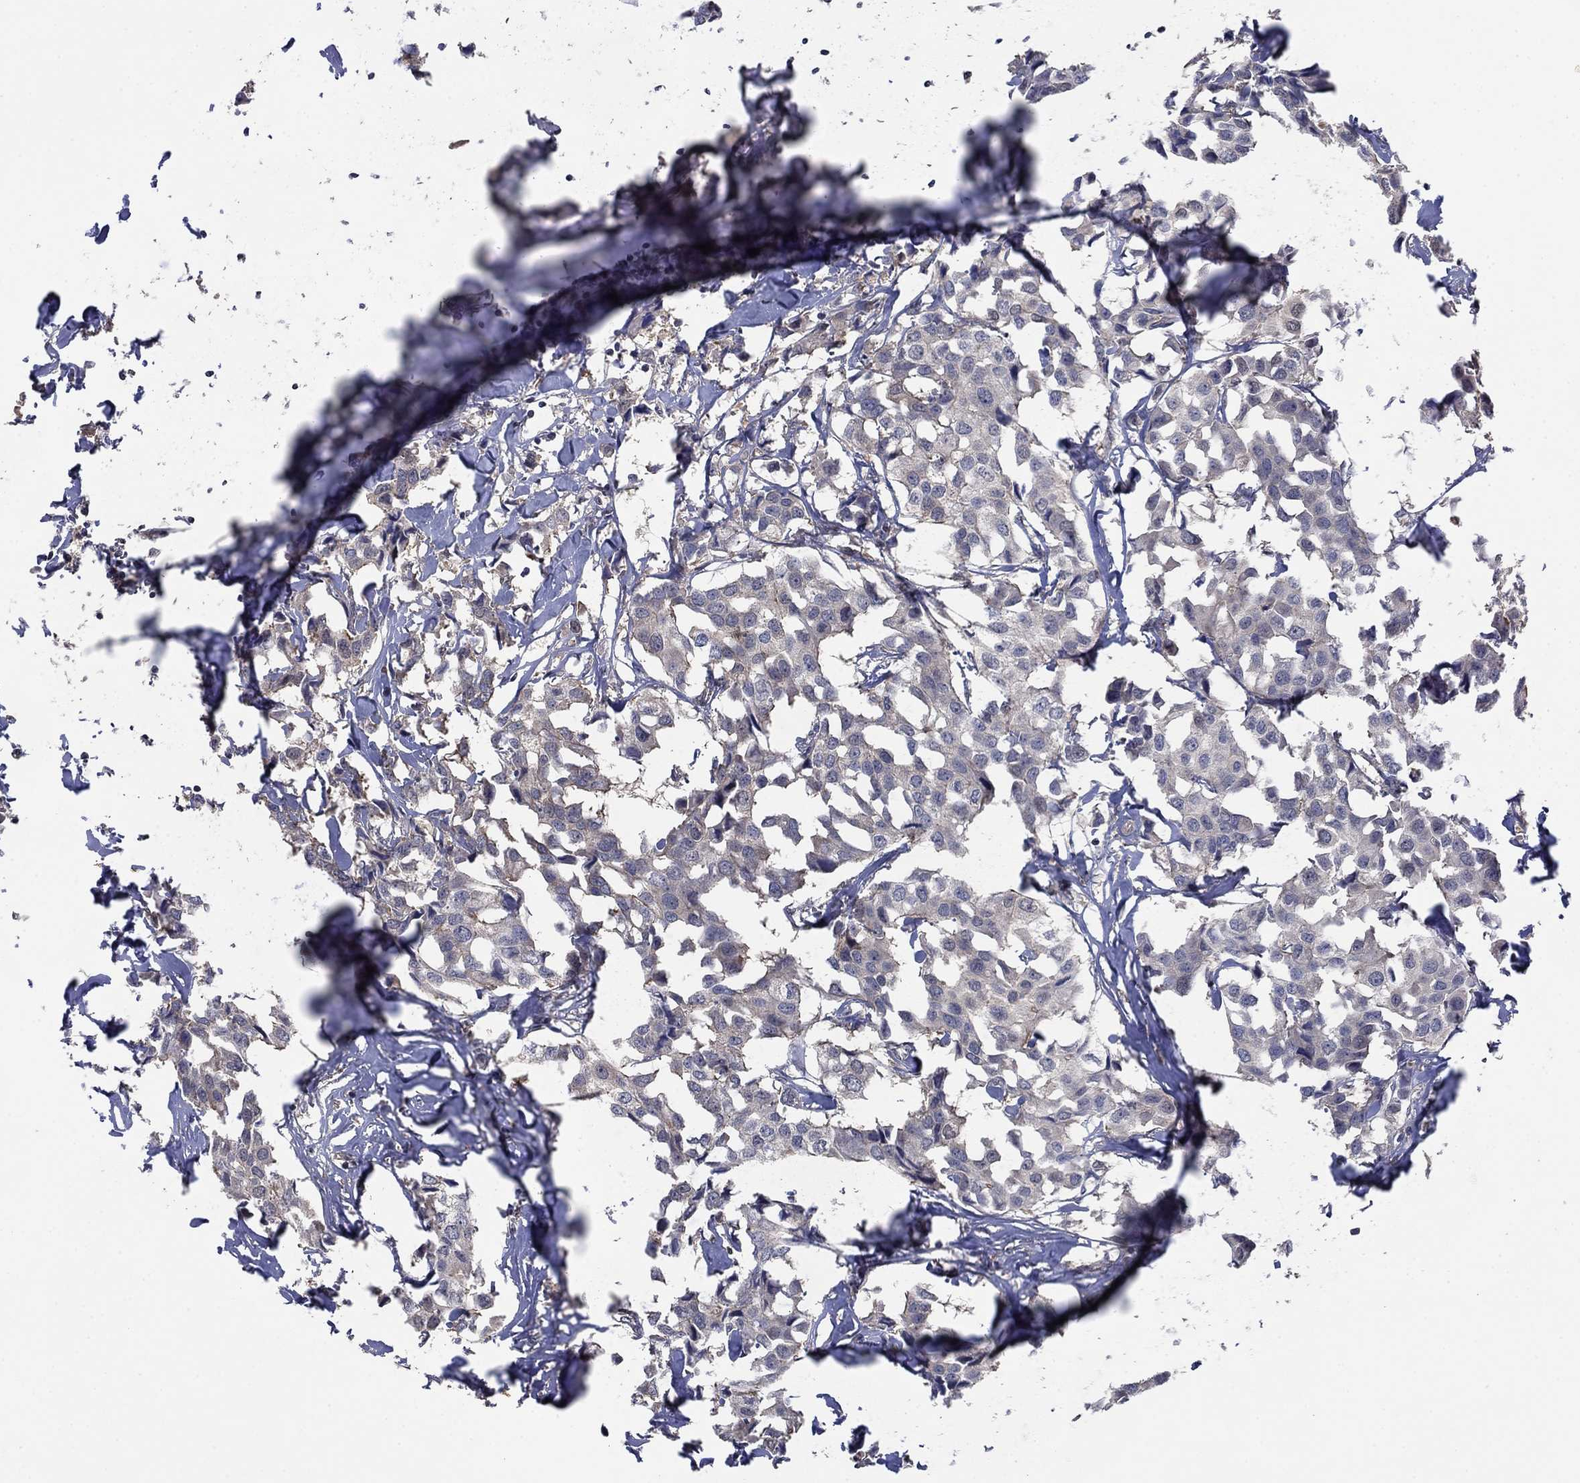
{"staining": {"intensity": "negative", "quantity": "none", "location": "none"}, "tissue": "breast cancer", "cell_type": "Tumor cells", "image_type": "cancer", "snomed": [{"axis": "morphology", "description": "Duct carcinoma"}, {"axis": "topography", "description": "Breast"}], "caption": "The IHC micrograph has no significant positivity in tumor cells of breast cancer tissue.", "gene": "RNF114", "patient": {"sex": "female", "age": 80}}